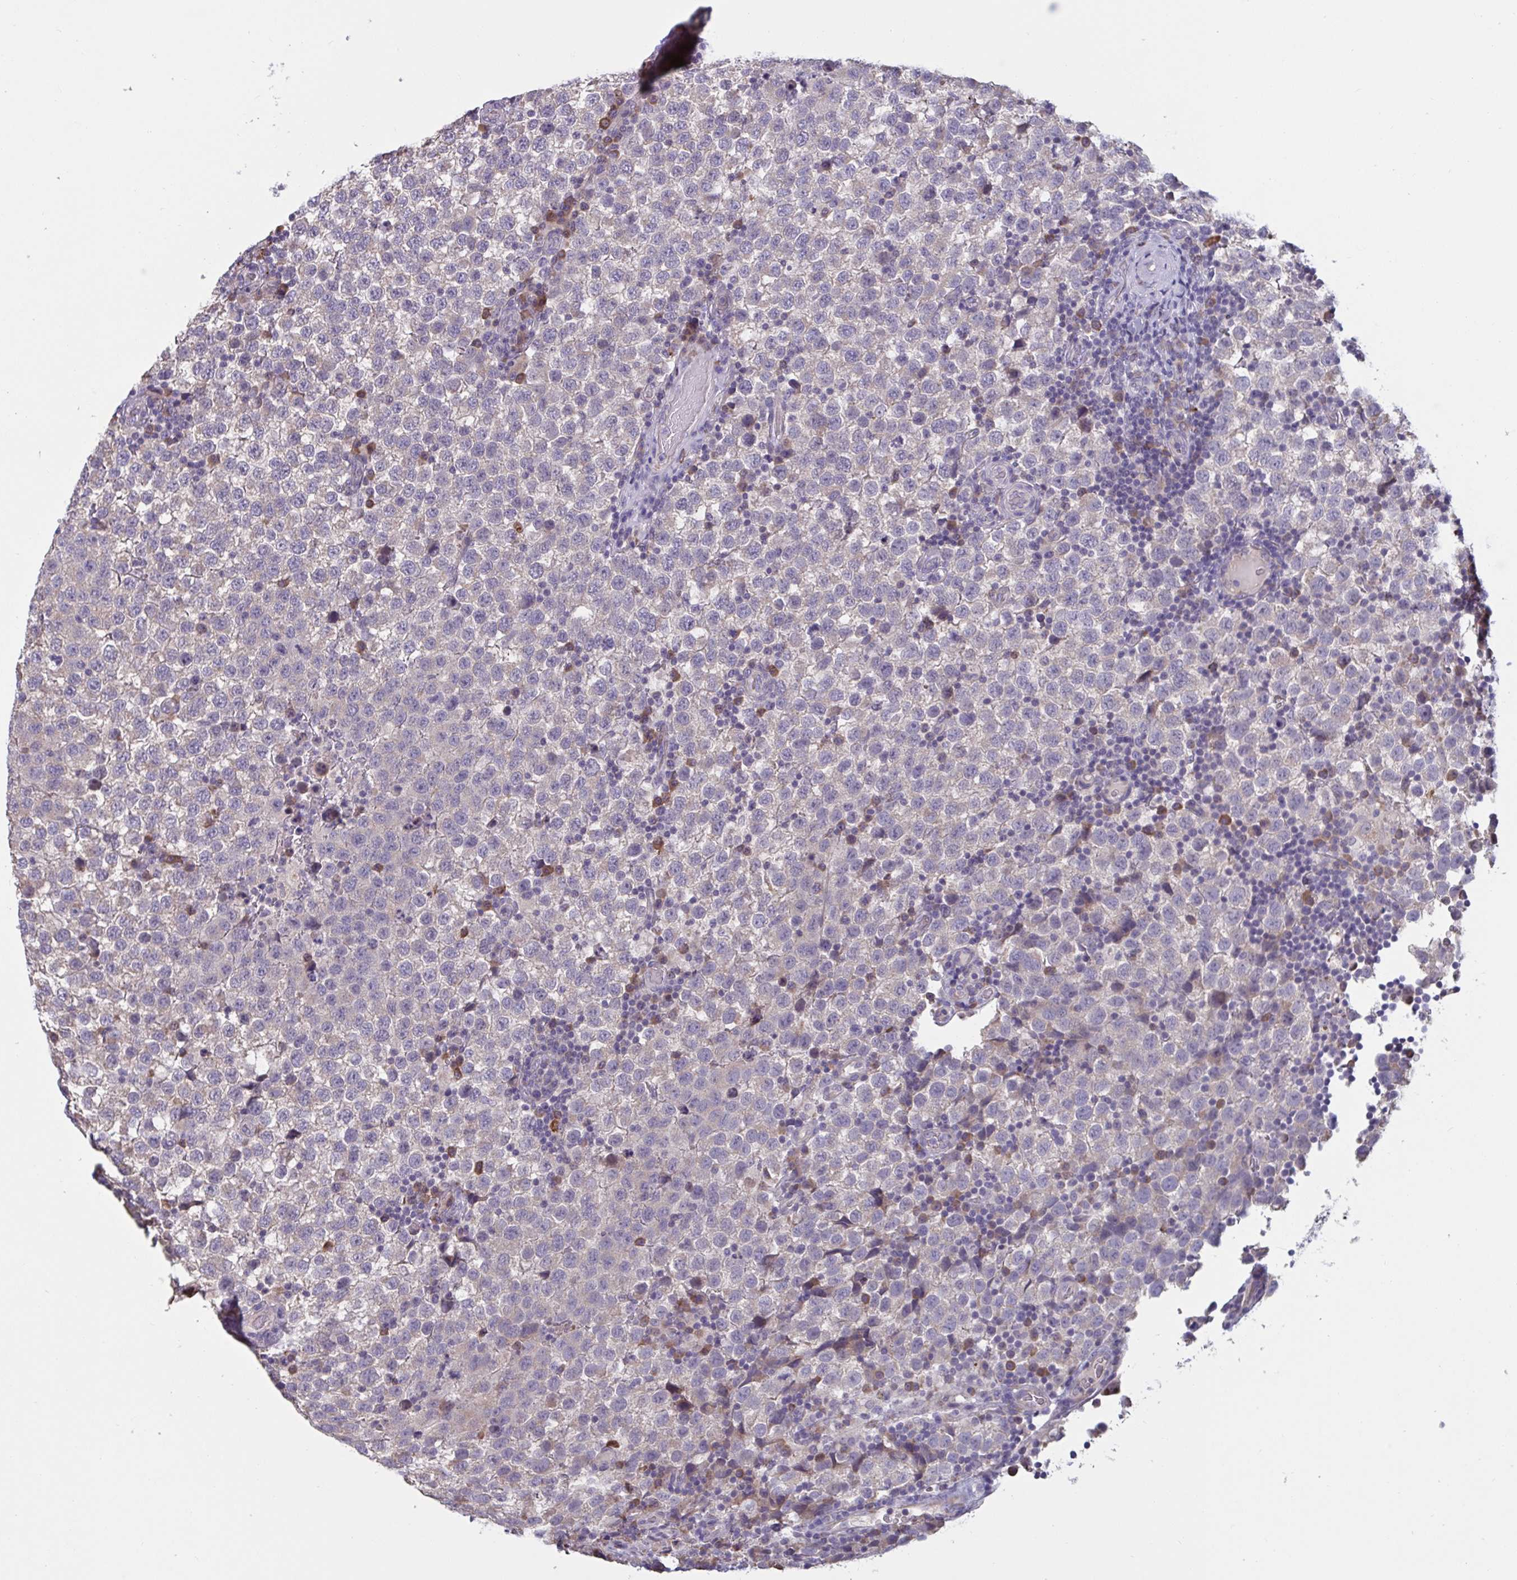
{"staining": {"intensity": "negative", "quantity": "none", "location": "none"}, "tissue": "testis cancer", "cell_type": "Tumor cells", "image_type": "cancer", "snomed": [{"axis": "morphology", "description": "Seminoma, NOS"}, {"axis": "topography", "description": "Testis"}], "caption": "The immunohistochemistry (IHC) micrograph has no significant staining in tumor cells of testis seminoma tissue.", "gene": "CD1E", "patient": {"sex": "male", "age": 34}}